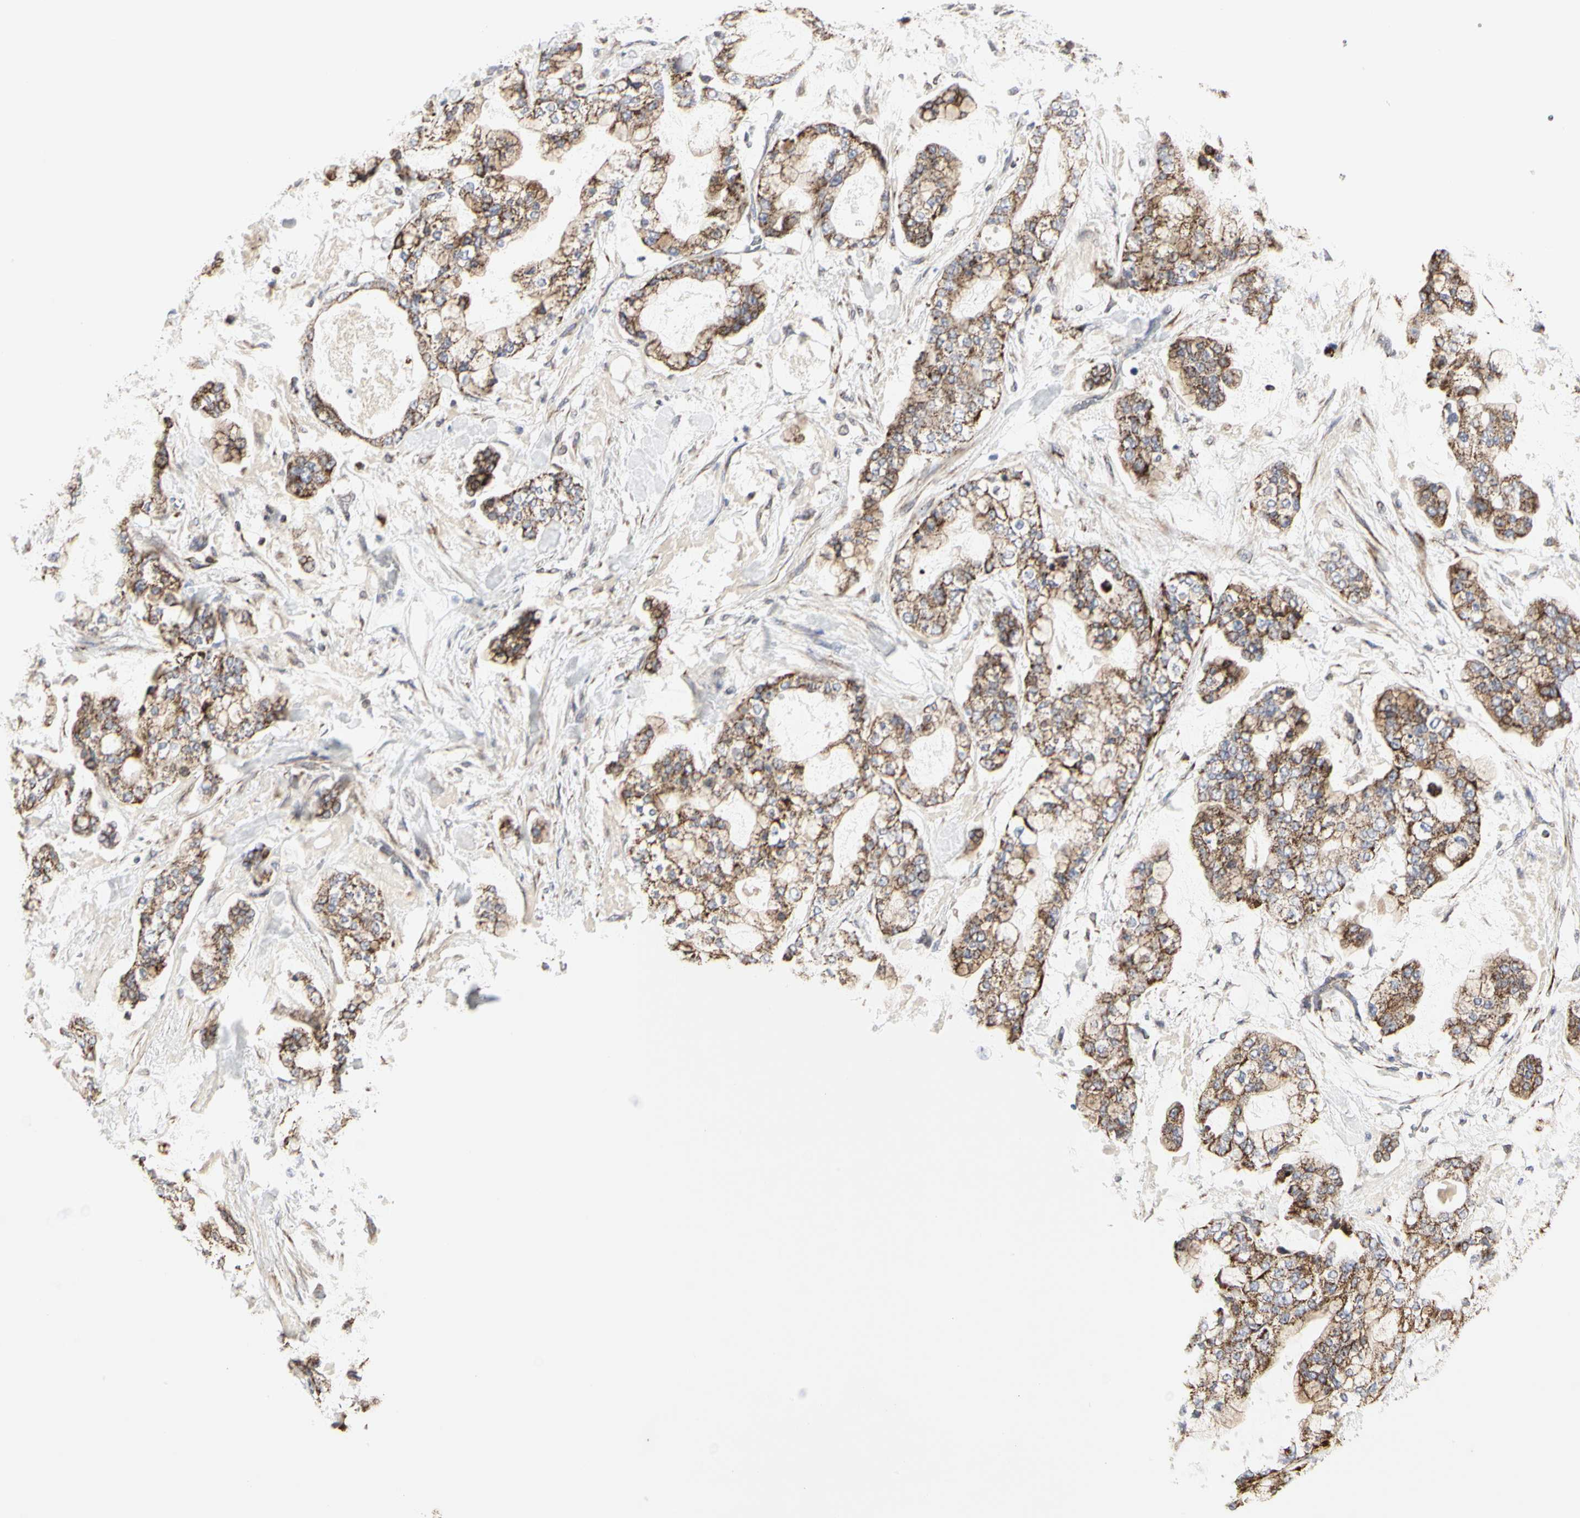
{"staining": {"intensity": "moderate", "quantity": ">75%", "location": "cytoplasmic/membranous"}, "tissue": "stomach cancer", "cell_type": "Tumor cells", "image_type": "cancer", "snomed": [{"axis": "morphology", "description": "Normal tissue, NOS"}, {"axis": "morphology", "description": "Adenocarcinoma, NOS"}, {"axis": "topography", "description": "Stomach, upper"}, {"axis": "topography", "description": "Stomach"}], "caption": "A medium amount of moderate cytoplasmic/membranous staining is appreciated in about >75% of tumor cells in stomach adenocarcinoma tissue.", "gene": "TSKU", "patient": {"sex": "male", "age": 76}}